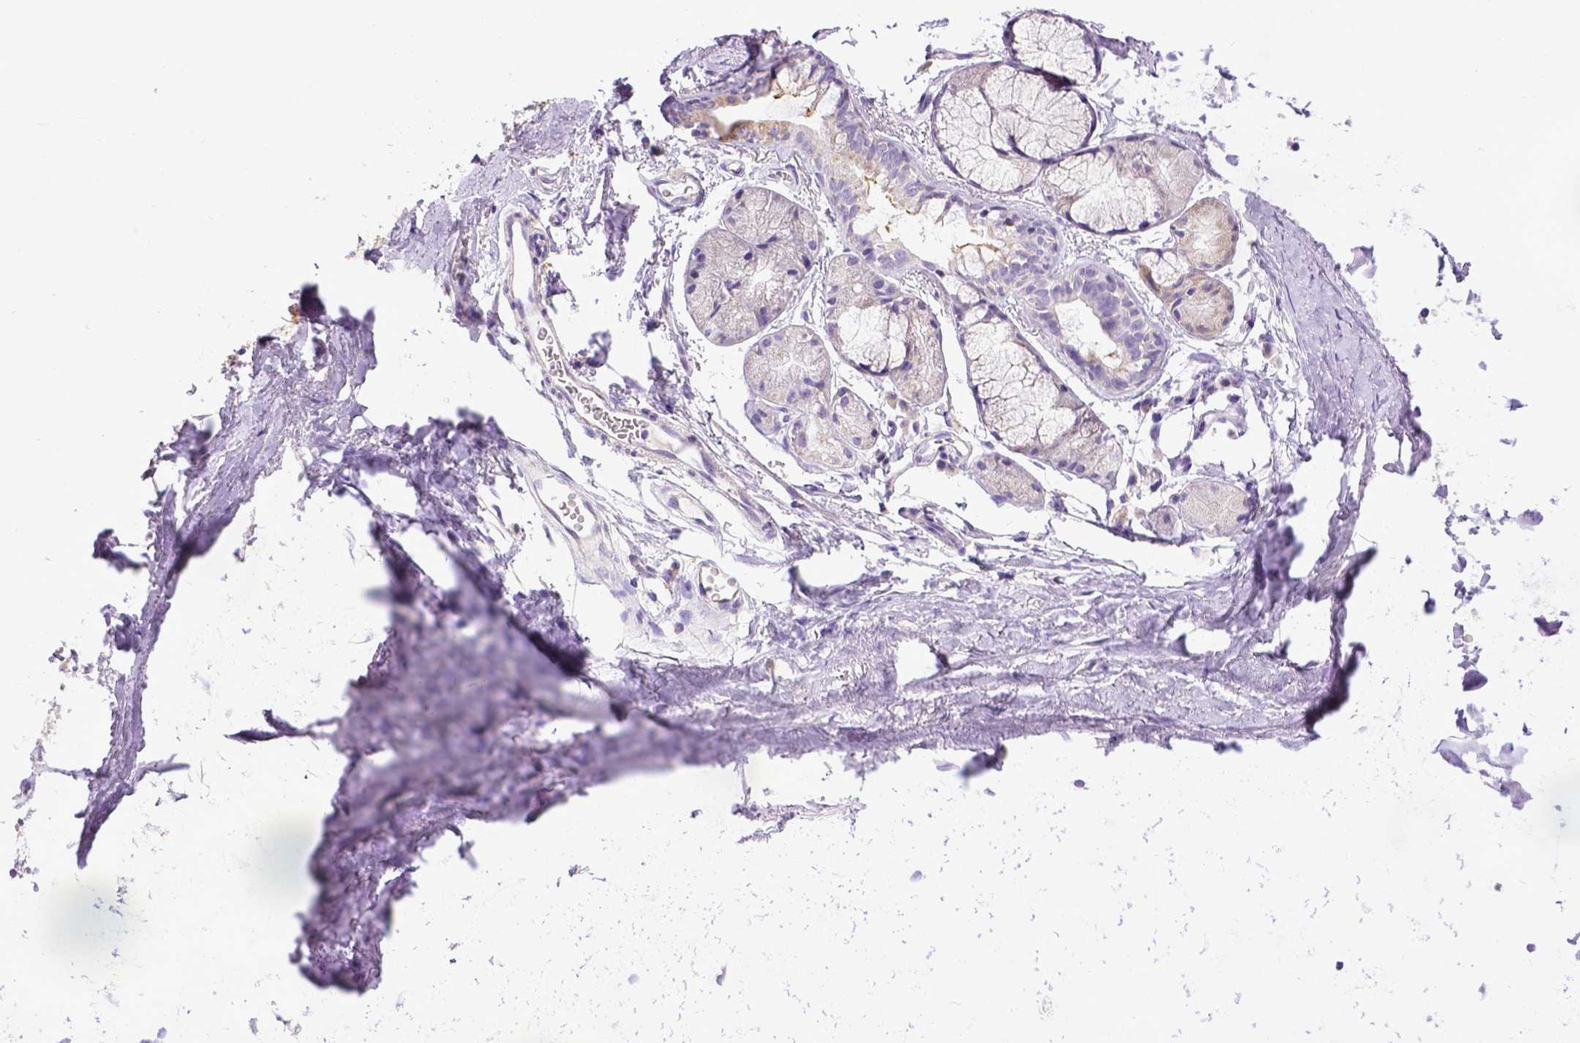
{"staining": {"intensity": "negative", "quantity": "none", "location": "none"}, "tissue": "adipose tissue", "cell_type": "Adipocytes", "image_type": "normal", "snomed": [{"axis": "morphology", "description": "Normal tissue, NOS"}, {"axis": "topography", "description": "Cartilage tissue"}, {"axis": "topography", "description": "Bronchus"}], "caption": "Photomicrograph shows no protein expression in adipocytes of benign adipose tissue.", "gene": "SPEF1", "patient": {"sex": "female", "age": 79}}